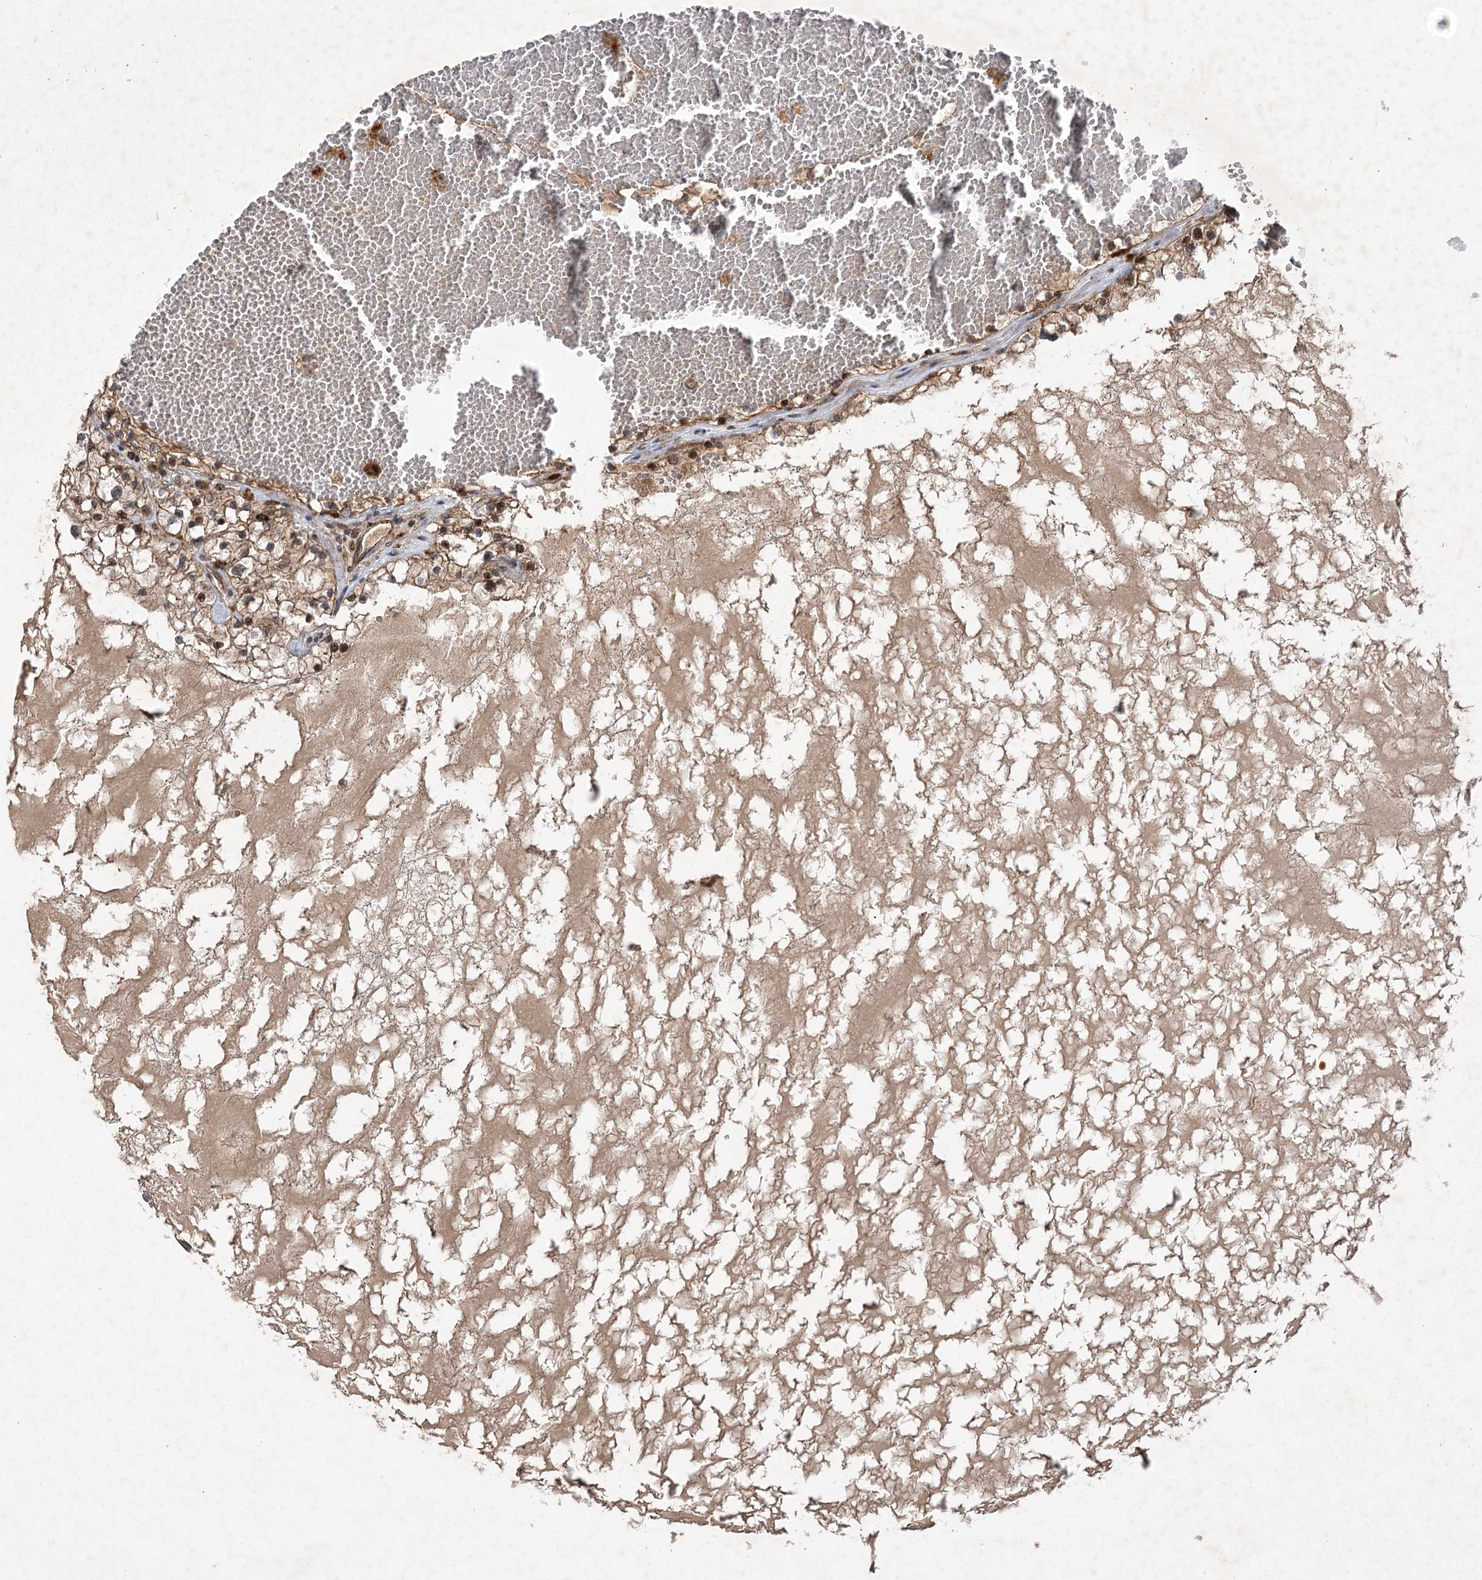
{"staining": {"intensity": "moderate", "quantity": ">75%", "location": "cytoplasmic/membranous,nuclear"}, "tissue": "renal cancer", "cell_type": "Tumor cells", "image_type": "cancer", "snomed": [{"axis": "morphology", "description": "Normal tissue, NOS"}, {"axis": "morphology", "description": "Adenocarcinoma, NOS"}, {"axis": "topography", "description": "Kidney"}], "caption": "Protein expression analysis of adenocarcinoma (renal) shows moderate cytoplasmic/membranous and nuclear positivity in approximately >75% of tumor cells.", "gene": "METTL24", "patient": {"sex": "male", "age": 68}}